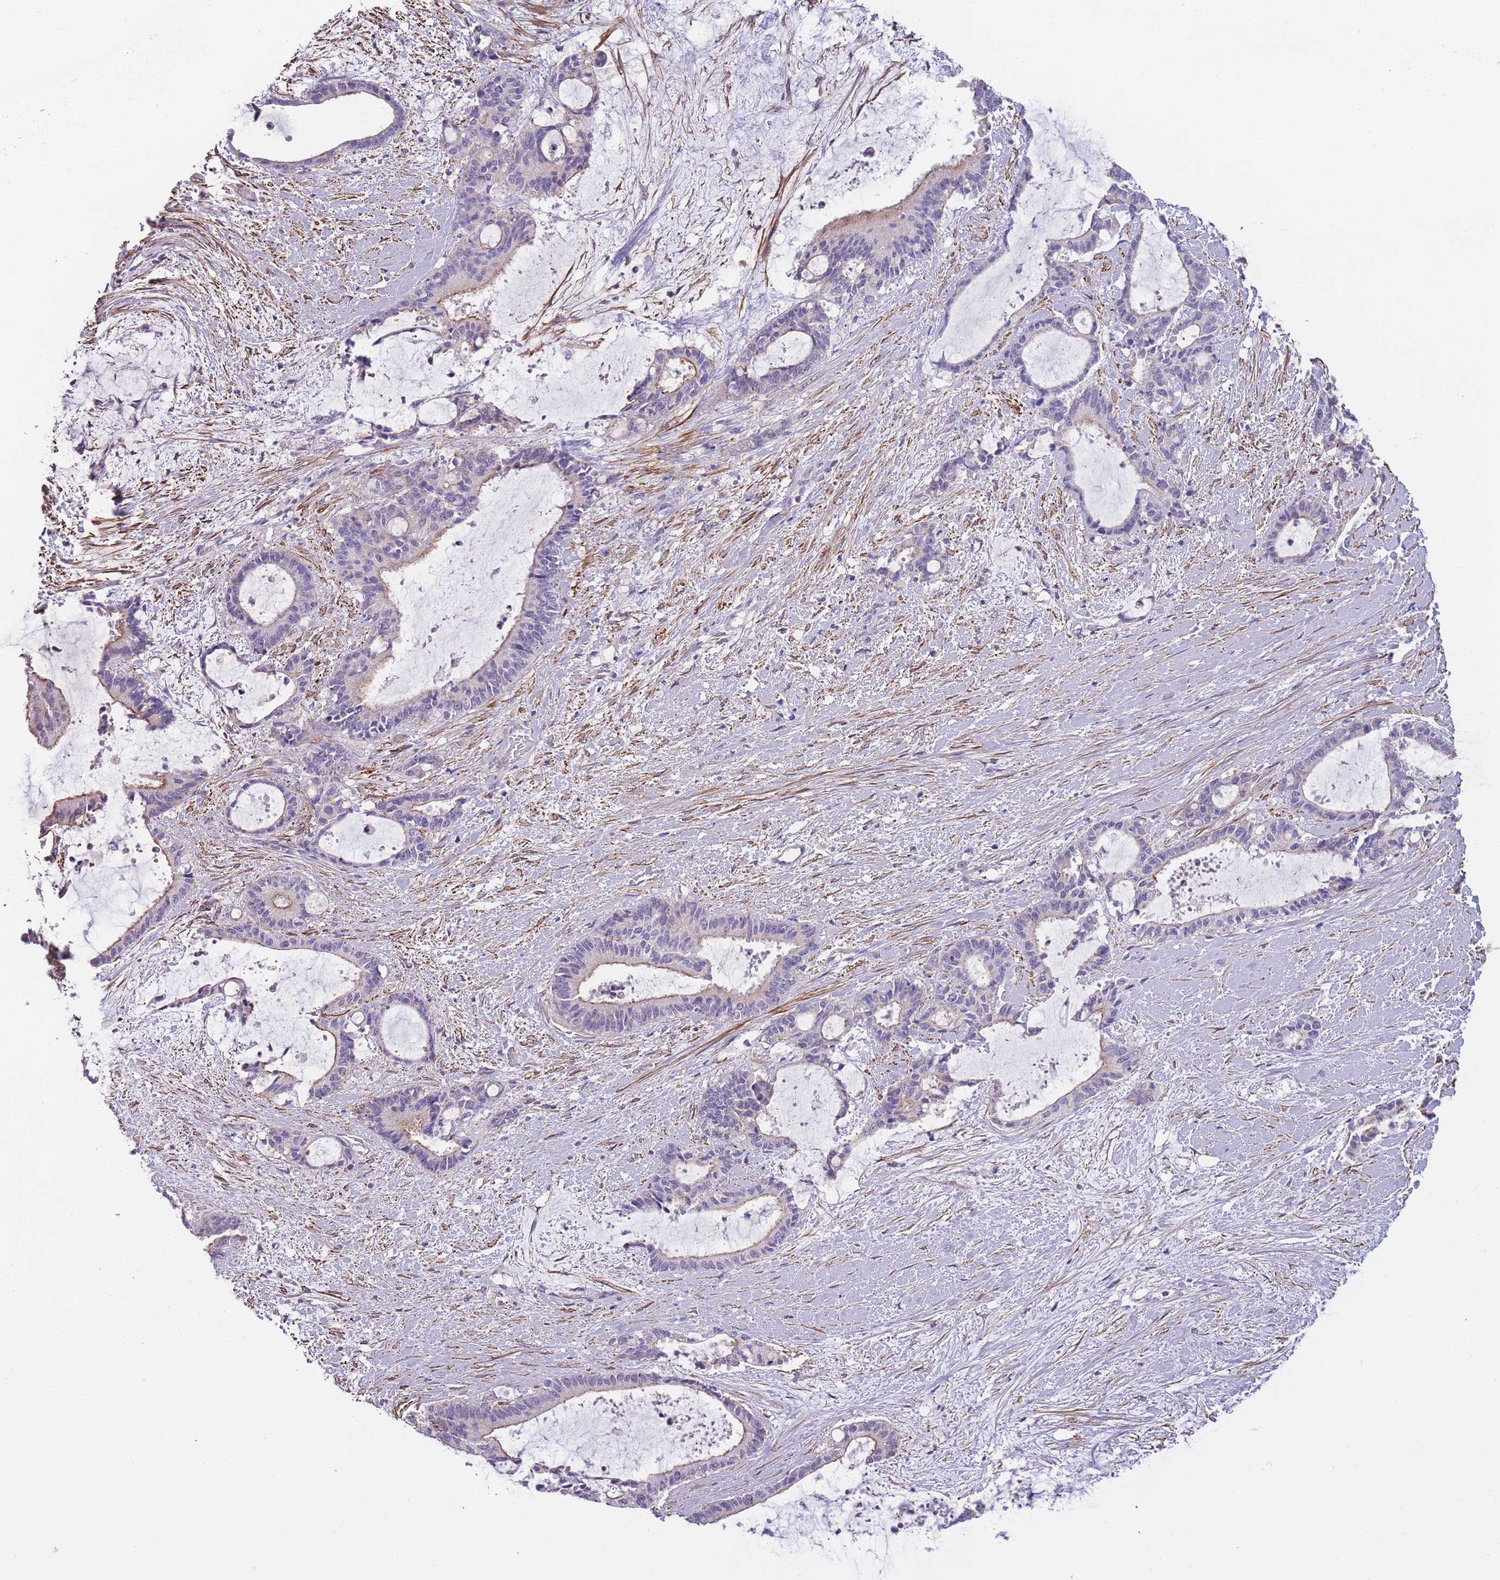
{"staining": {"intensity": "weak", "quantity": "25%-75%", "location": "cytoplasmic/membranous"}, "tissue": "liver cancer", "cell_type": "Tumor cells", "image_type": "cancer", "snomed": [{"axis": "morphology", "description": "Normal tissue, NOS"}, {"axis": "morphology", "description": "Cholangiocarcinoma"}, {"axis": "topography", "description": "Liver"}, {"axis": "topography", "description": "Peripheral nerve tissue"}], "caption": "Liver cholangiocarcinoma stained for a protein (brown) shows weak cytoplasmic/membranous positive positivity in approximately 25%-75% of tumor cells.", "gene": "FAM124A", "patient": {"sex": "female", "age": 73}}